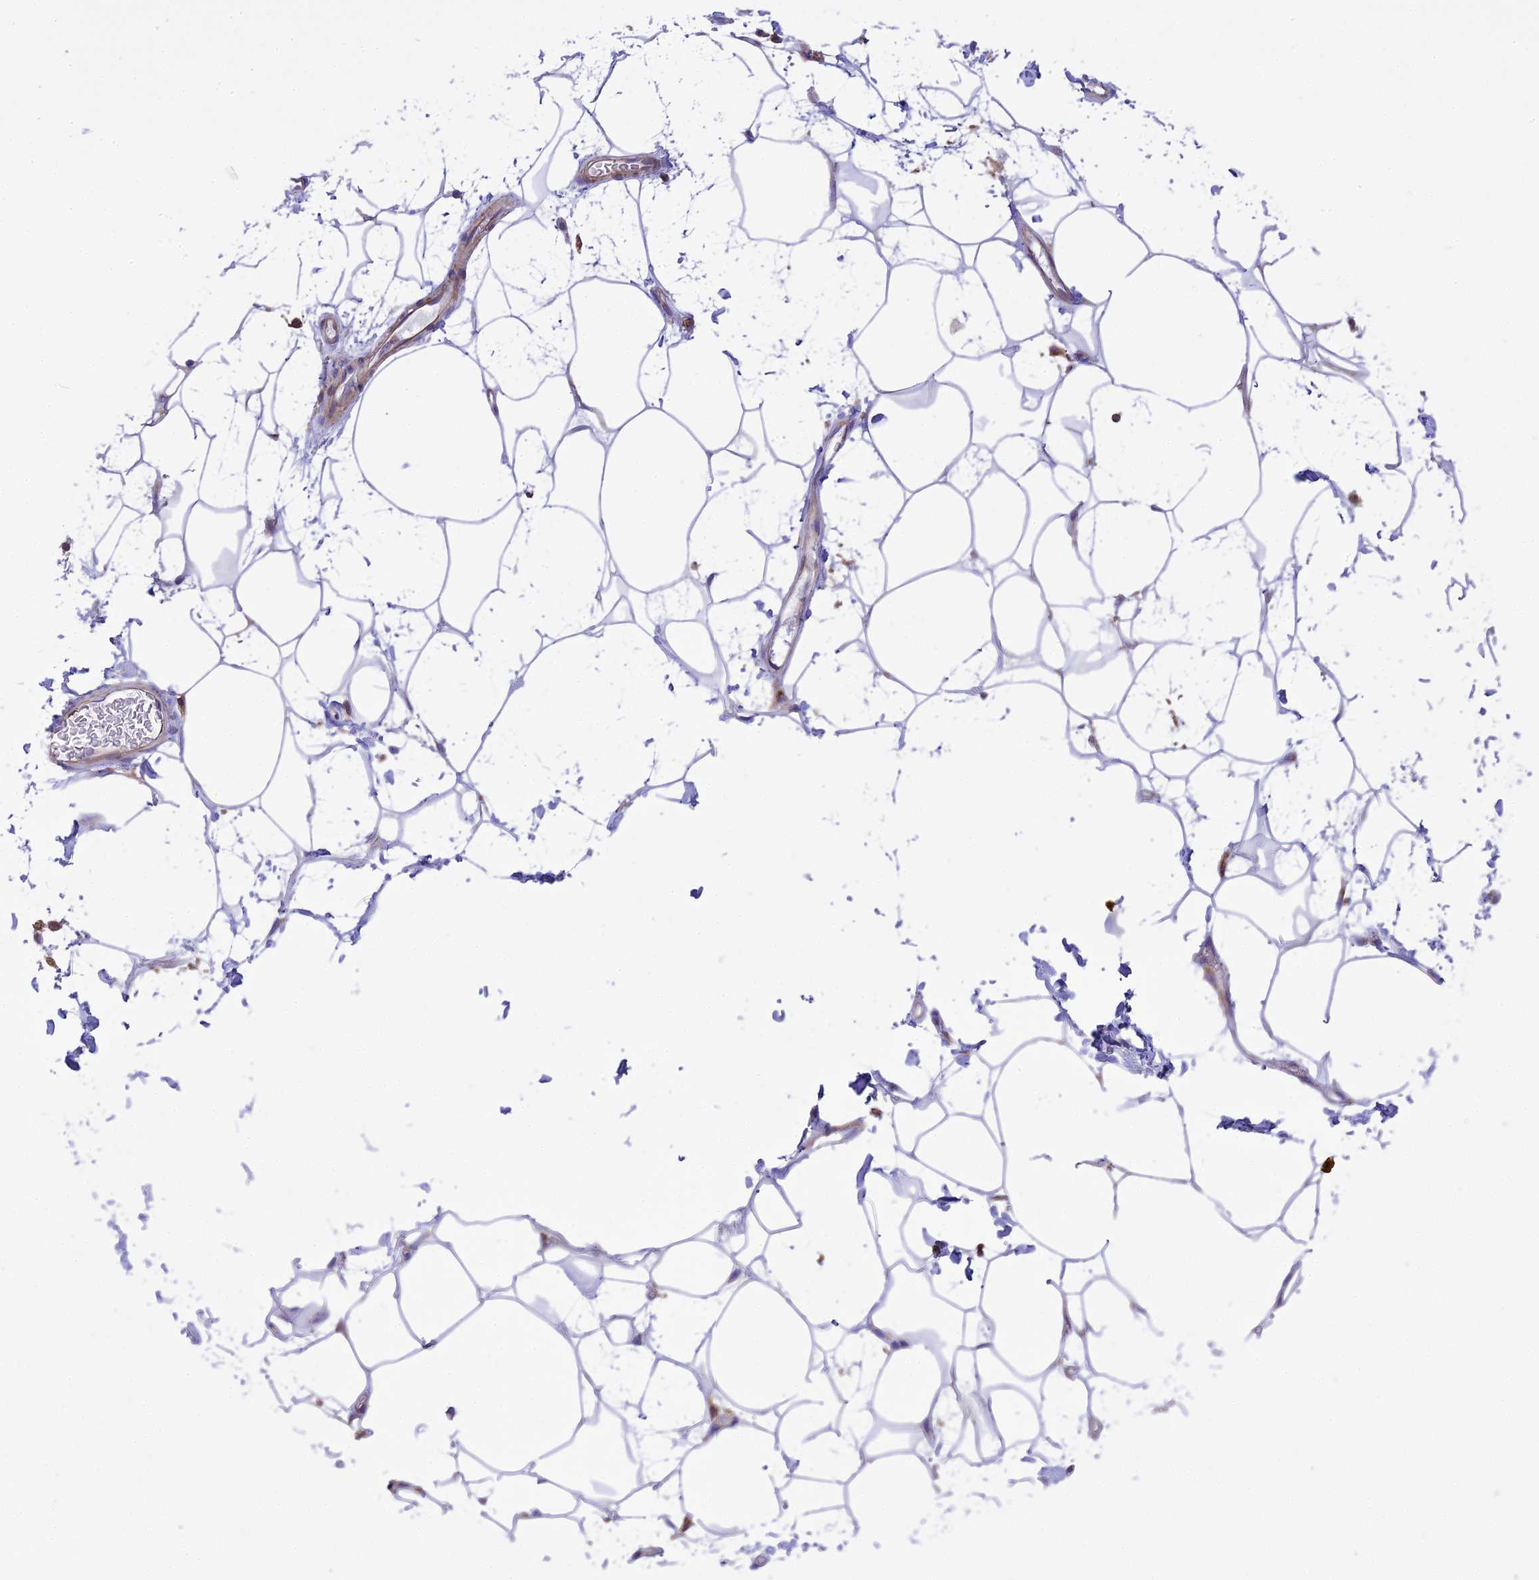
{"staining": {"intensity": "weak", "quantity": ">75%", "location": "cytoplasmic/membranous"}, "tissue": "adipose tissue", "cell_type": "Adipocytes", "image_type": "normal", "snomed": [{"axis": "morphology", "description": "Normal tissue, NOS"}, {"axis": "morphology", "description": "Adenocarcinoma, NOS"}, {"axis": "topography", "description": "Rectum"}, {"axis": "topography", "description": "Vagina"}, {"axis": "topography", "description": "Peripheral nerve tissue"}], "caption": "Weak cytoplasmic/membranous positivity is seen in approximately >75% of adipocytes in unremarkable adipose tissue.", "gene": "CORO7", "patient": {"sex": "female", "age": 71}}